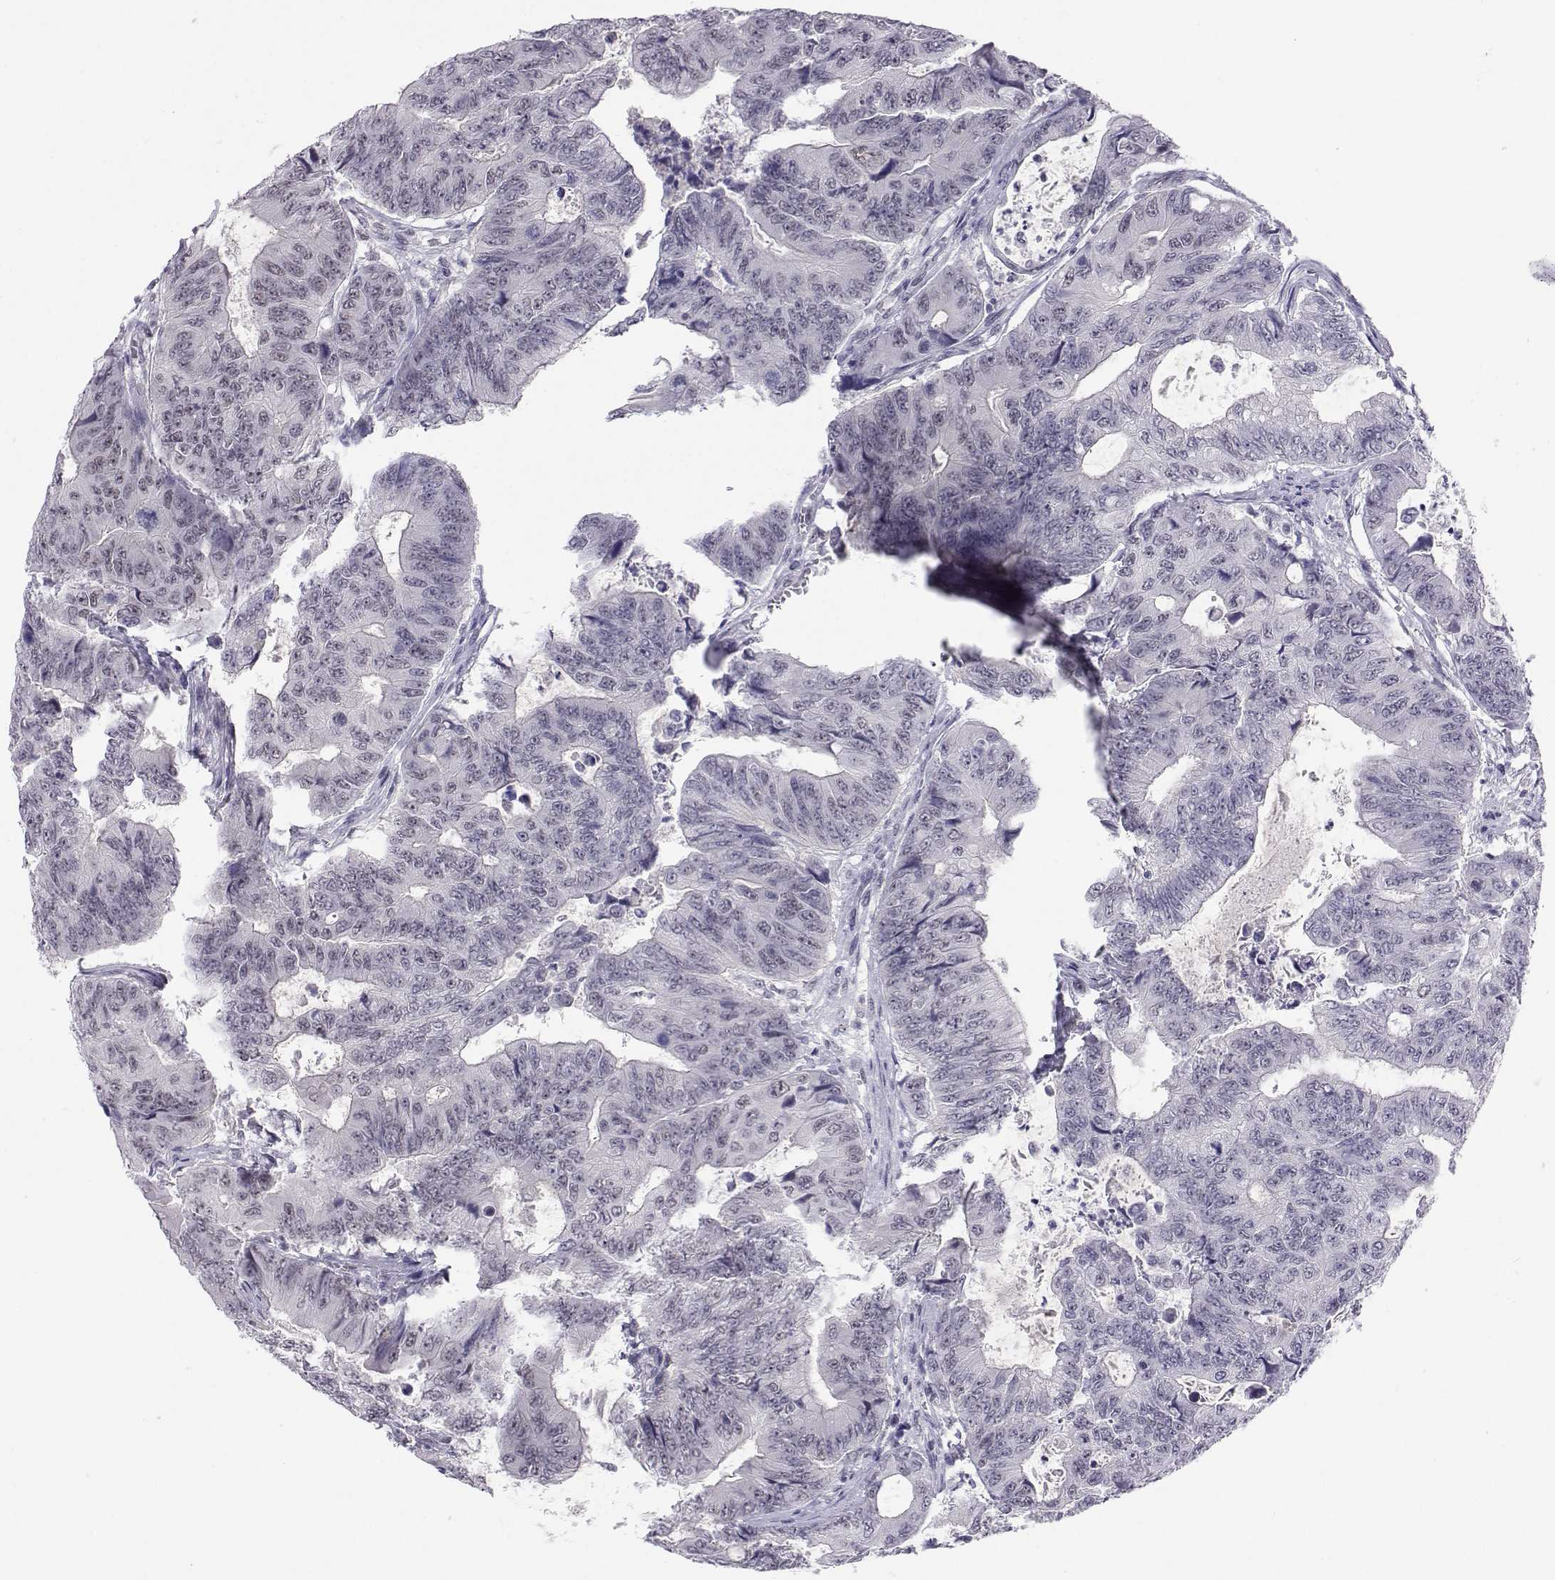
{"staining": {"intensity": "negative", "quantity": "none", "location": "none"}, "tissue": "colorectal cancer", "cell_type": "Tumor cells", "image_type": "cancer", "snomed": [{"axis": "morphology", "description": "Adenocarcinoma, NOS"}, {"axis": "topography", "description": "Colon"}], "caption": "A micrograph of colorectal adenocarcinoma stained for a protein exhibits no brown staining in tumor cells.", "gene": "MED26", "patient": {"sex": "female", "age": 48}}